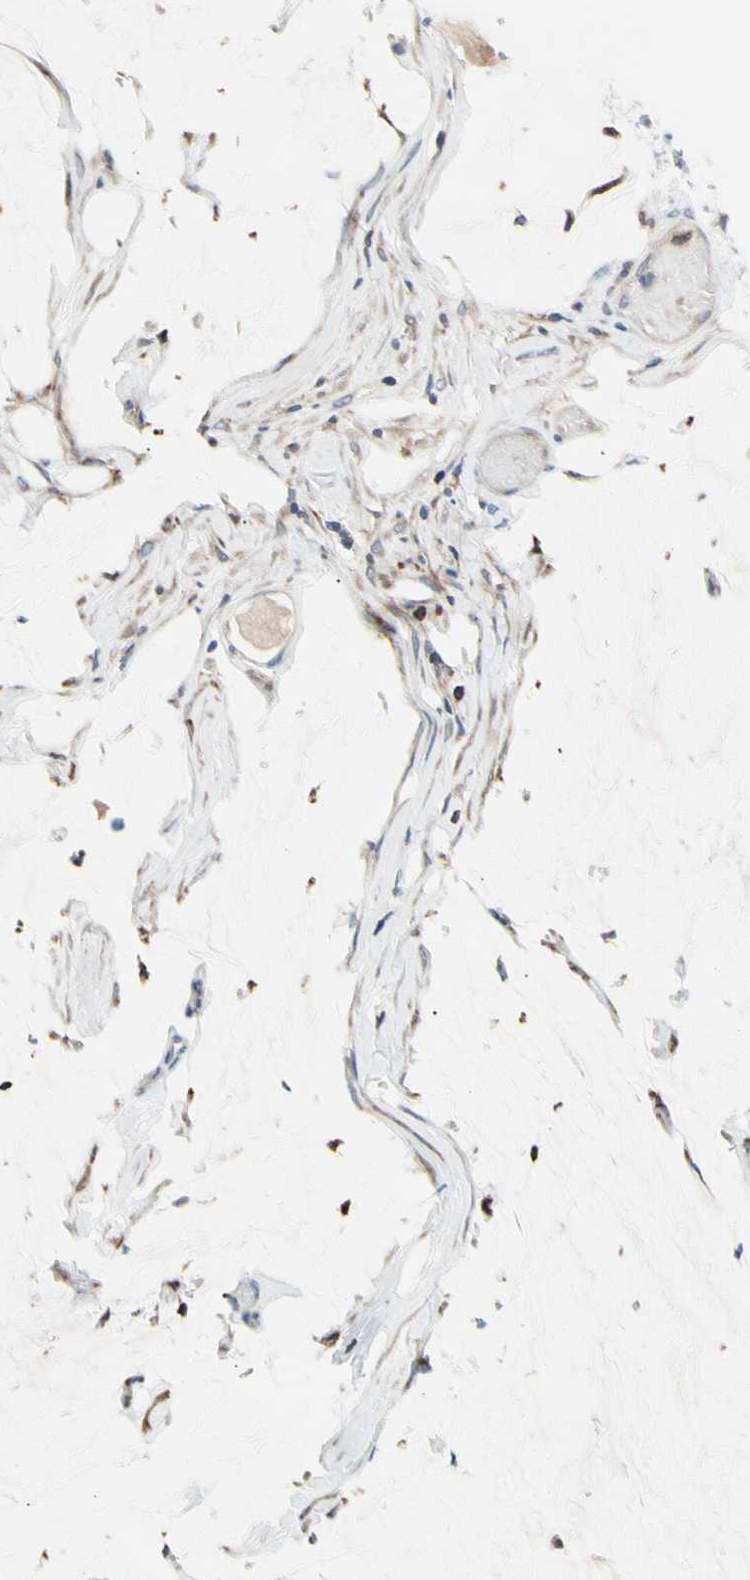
{"staining": {"intensity": "negative", "quantity": "none", "location": "none"}, "tissue": "ovarian cancer", "cell_type": "Tumor cells", "image_type": "cancer", "snomed": [{"axis": "morphology", "description": "Cystadenocarcinoma, mucinous, NOS"}, {"axis": "topography", "description": "Ovary"}], "caption": "An image of human ovarian cancer (mucinous cystadenocarcinoma) is negative for staining in tumor cells. The staining was performed using DAB (3,3'-diaminobenzidine) to visualize the protein expression in brown, while the nuclei were stained in blue with hematoxylin (Magnification: 20x).", "gene": "MAP3K3", "patient": {"sex": "female", "age": 39}}